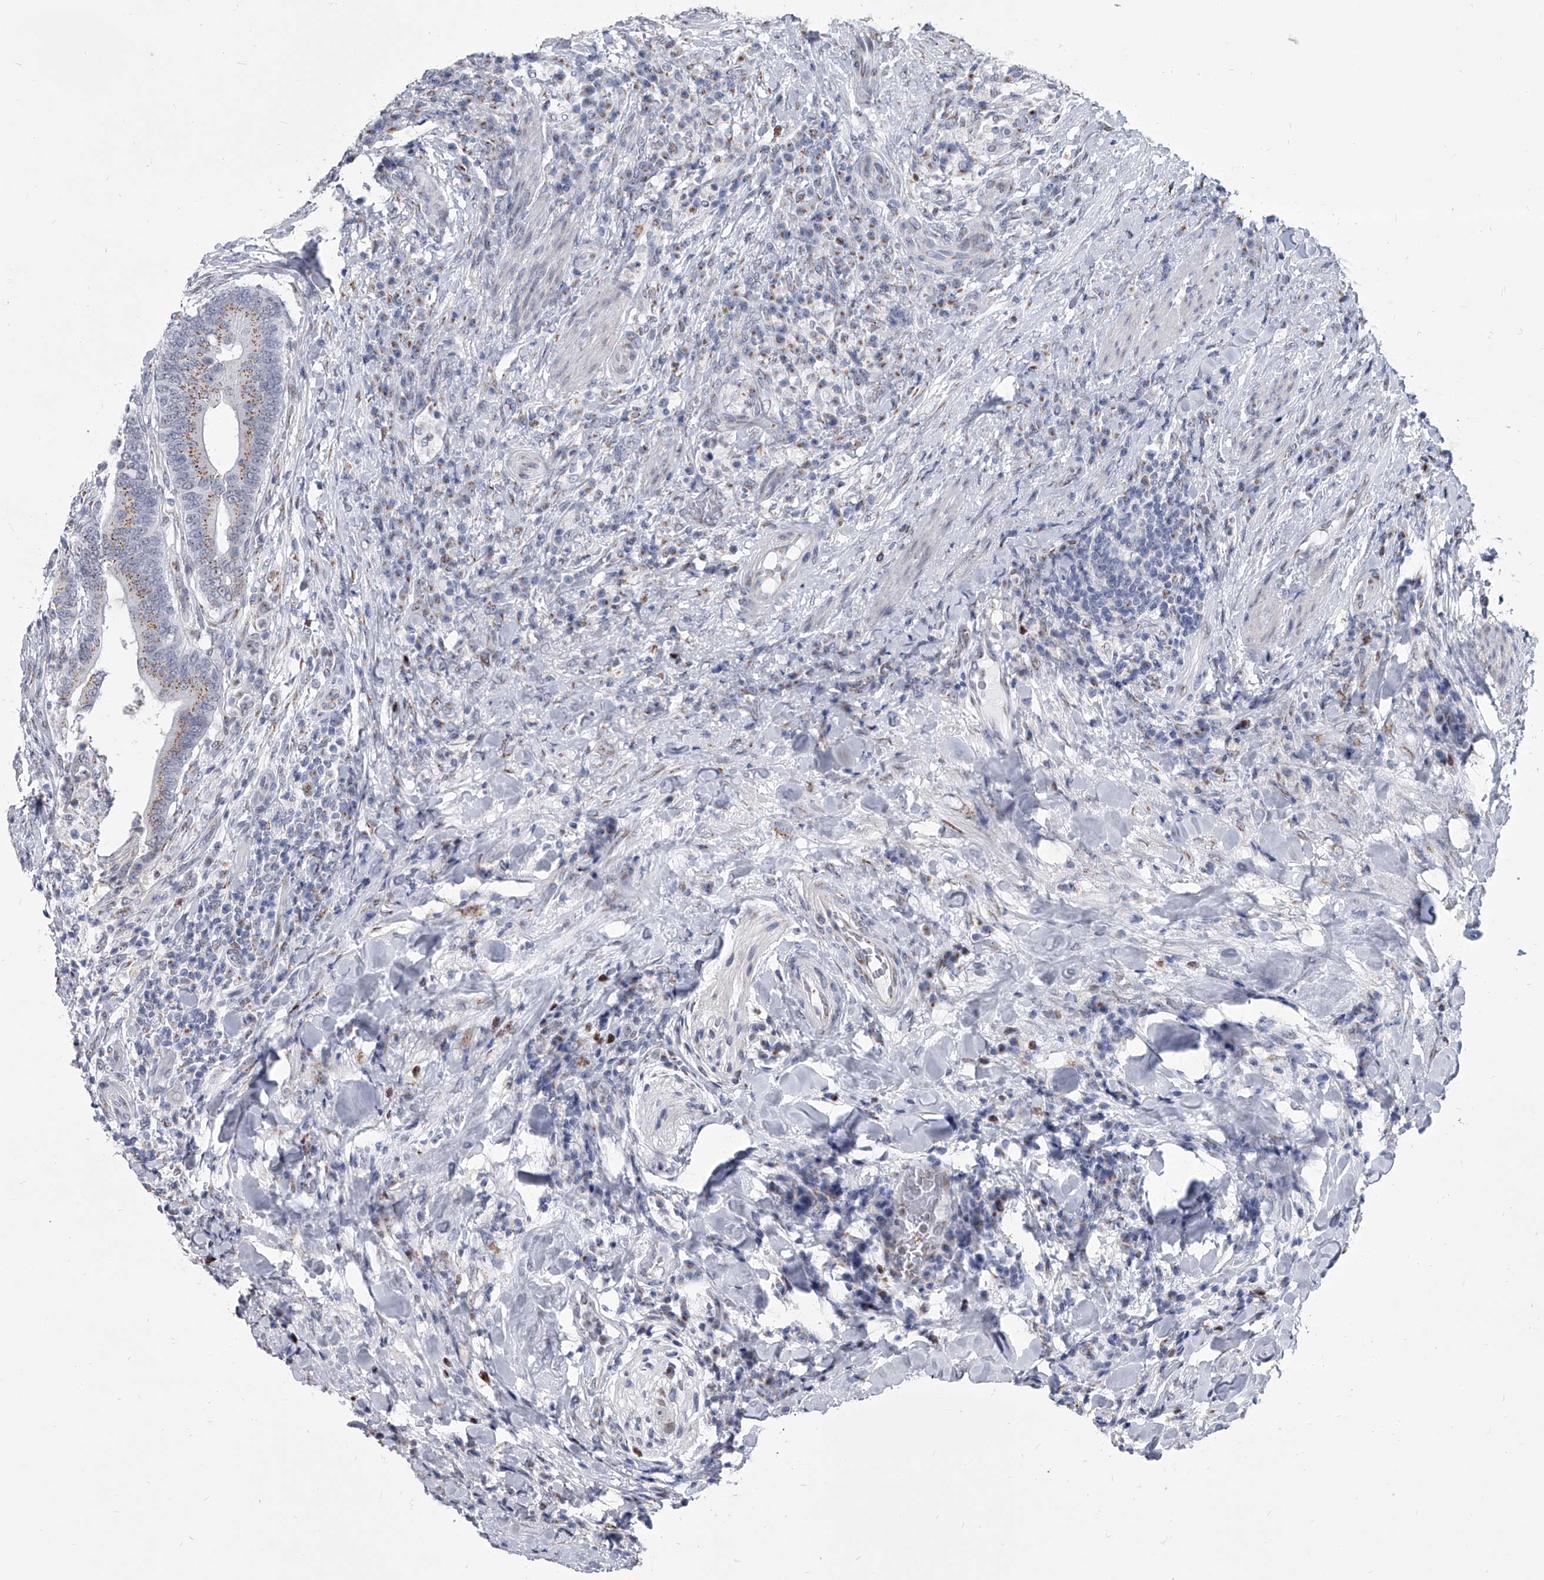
{"staining": {"intensity": "moderate", "quantity": "25%-75%", "location": "cytoplasmic/membranous"}, "tissue": "colorectal cancer", "cell_type": "Tumor cells", "image_type": "cancer", "snomed": [{"axis": "morphology", "description": "Adenocarcinoma, NOS"}, {"axis": "topography", "description": "Colon"}], "caption": "Immunohistochemistry (IHC) micrograph of neoplastic tissue: human colorectal cancer stained using IHC exhibits medium levels of moderate protein expression localized specifically in the cytoplasmic/membranous of tumor cells, appearing as a cytoplasmic/membranous brown color.", "gene": "EVA1C", "patient": {"sex": "female", "age": 66}}